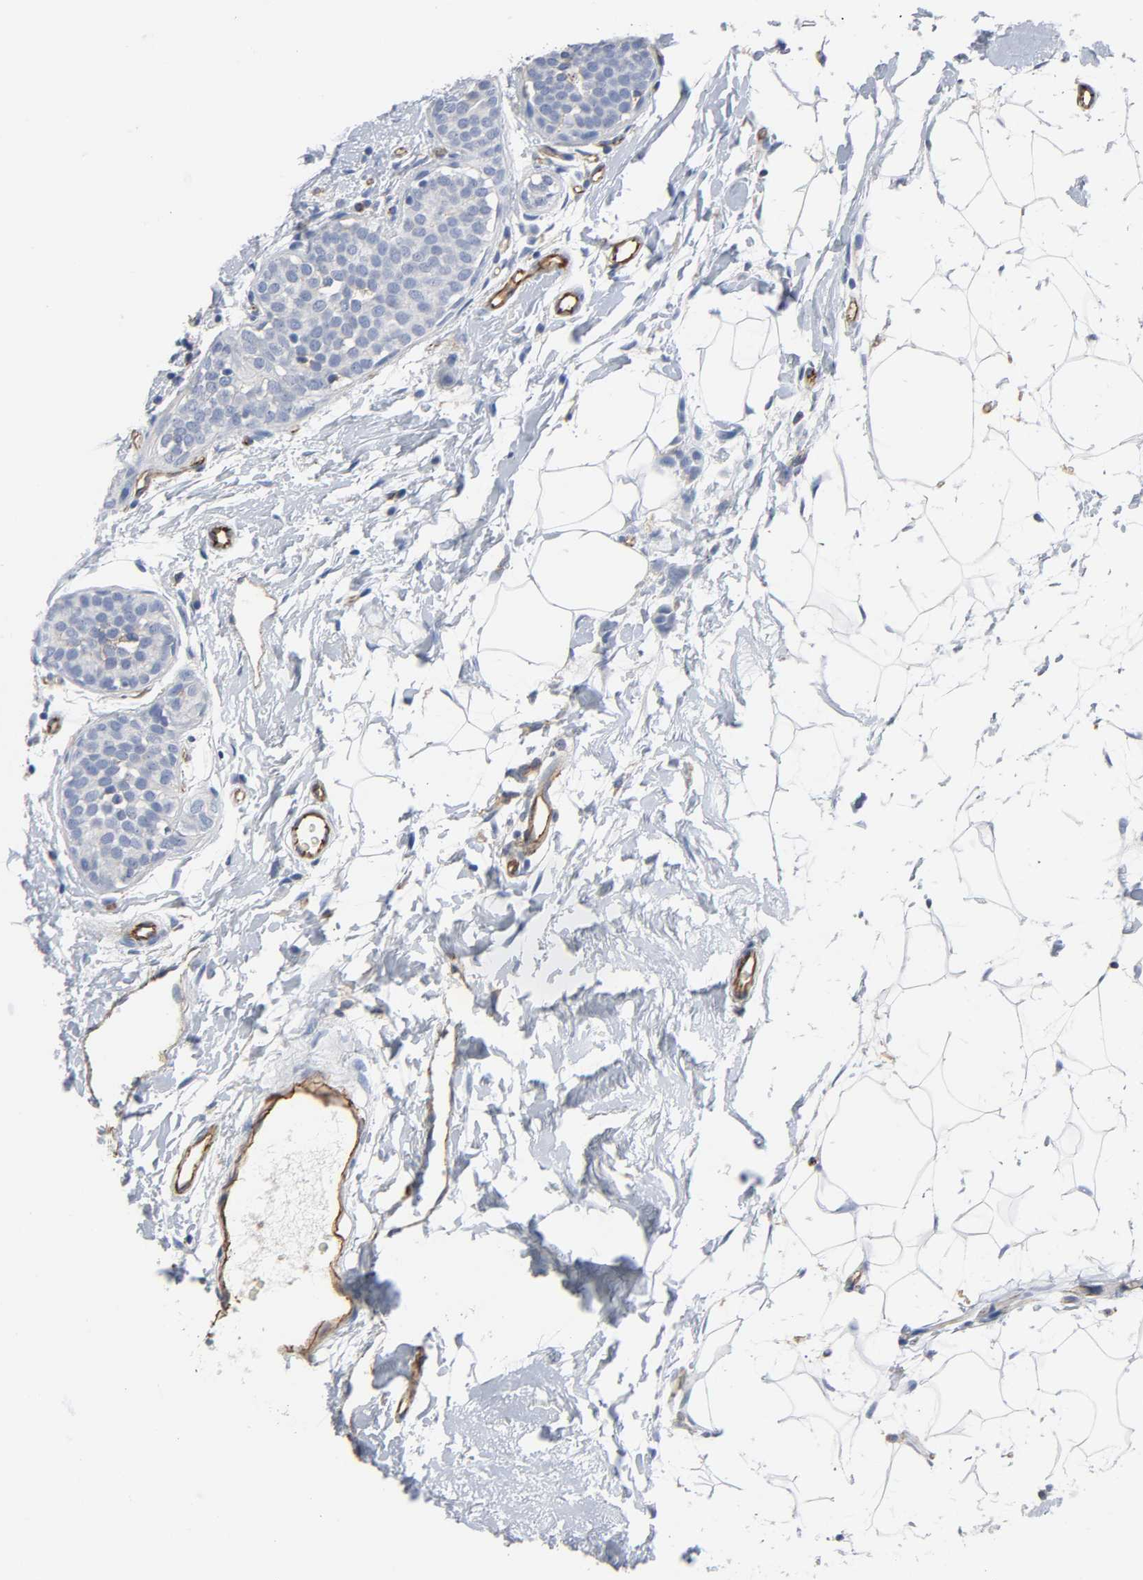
{"staining": {"intensity": "negative", "quantity": "none", "location": "none"}, "tissue": "breast cancer", "cell_type": "Tumor cells", "image_type": "cancer", "snomed": [{"axis": "morphology", "description": "Lobular carcinoma, in situ"}, {"axis": "morphology", "description": "Lobular carcinoma"}, {"axis": "topography", "description": "Breast"}], "caption": "A high-resolution image shows immunohistochemistry staining of lobular carcinoma in situ (breast), which demonstrates no significant staining in tumor cells.", "gene": "PECAM1", "patient": {"sex": "female", "age": 41}}